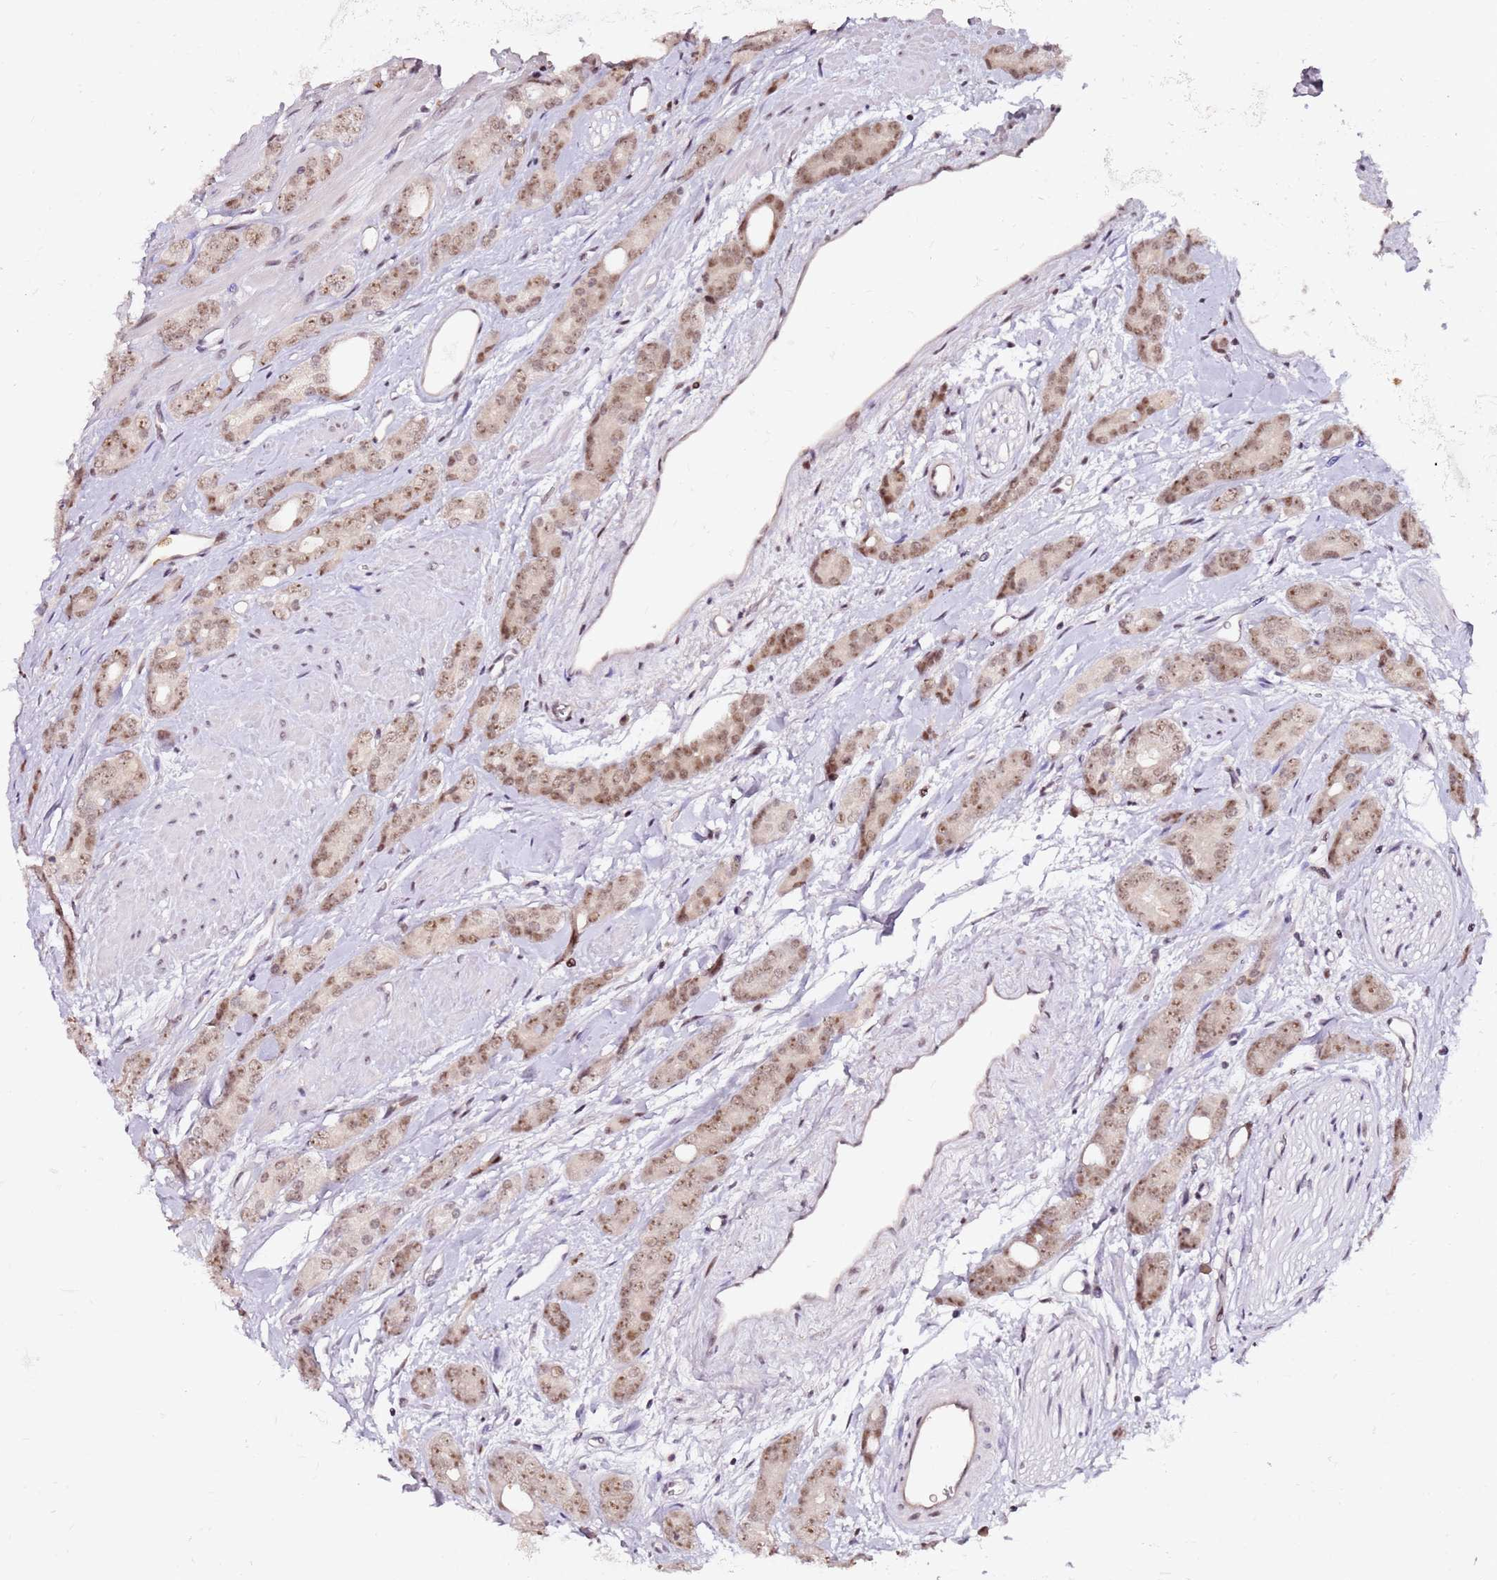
{"staining": {"intensity": "weak", "quantity": ">75%", "location": "nuclear"}, "tissue": "prostate cancer", "cell_type": "Tumor cells", "image_type": "cancer", "snomed": [{"axis": "morphology", "description": "Adenocarcinoma, High grade"}, {"axis": "topography", "description": "Prostate"}], "caption": "Weak nuclear expression is appreciated in approximately >75% of tumor cells in prostate cancer (adenocarcinoma (high-grade)). Using DAB (brown) and hematoxylin (blue) stains, captured at high magnification using brightfield microscopy.", "gene": "FCF1", "patient": {"sex": "male", "age": 62}}